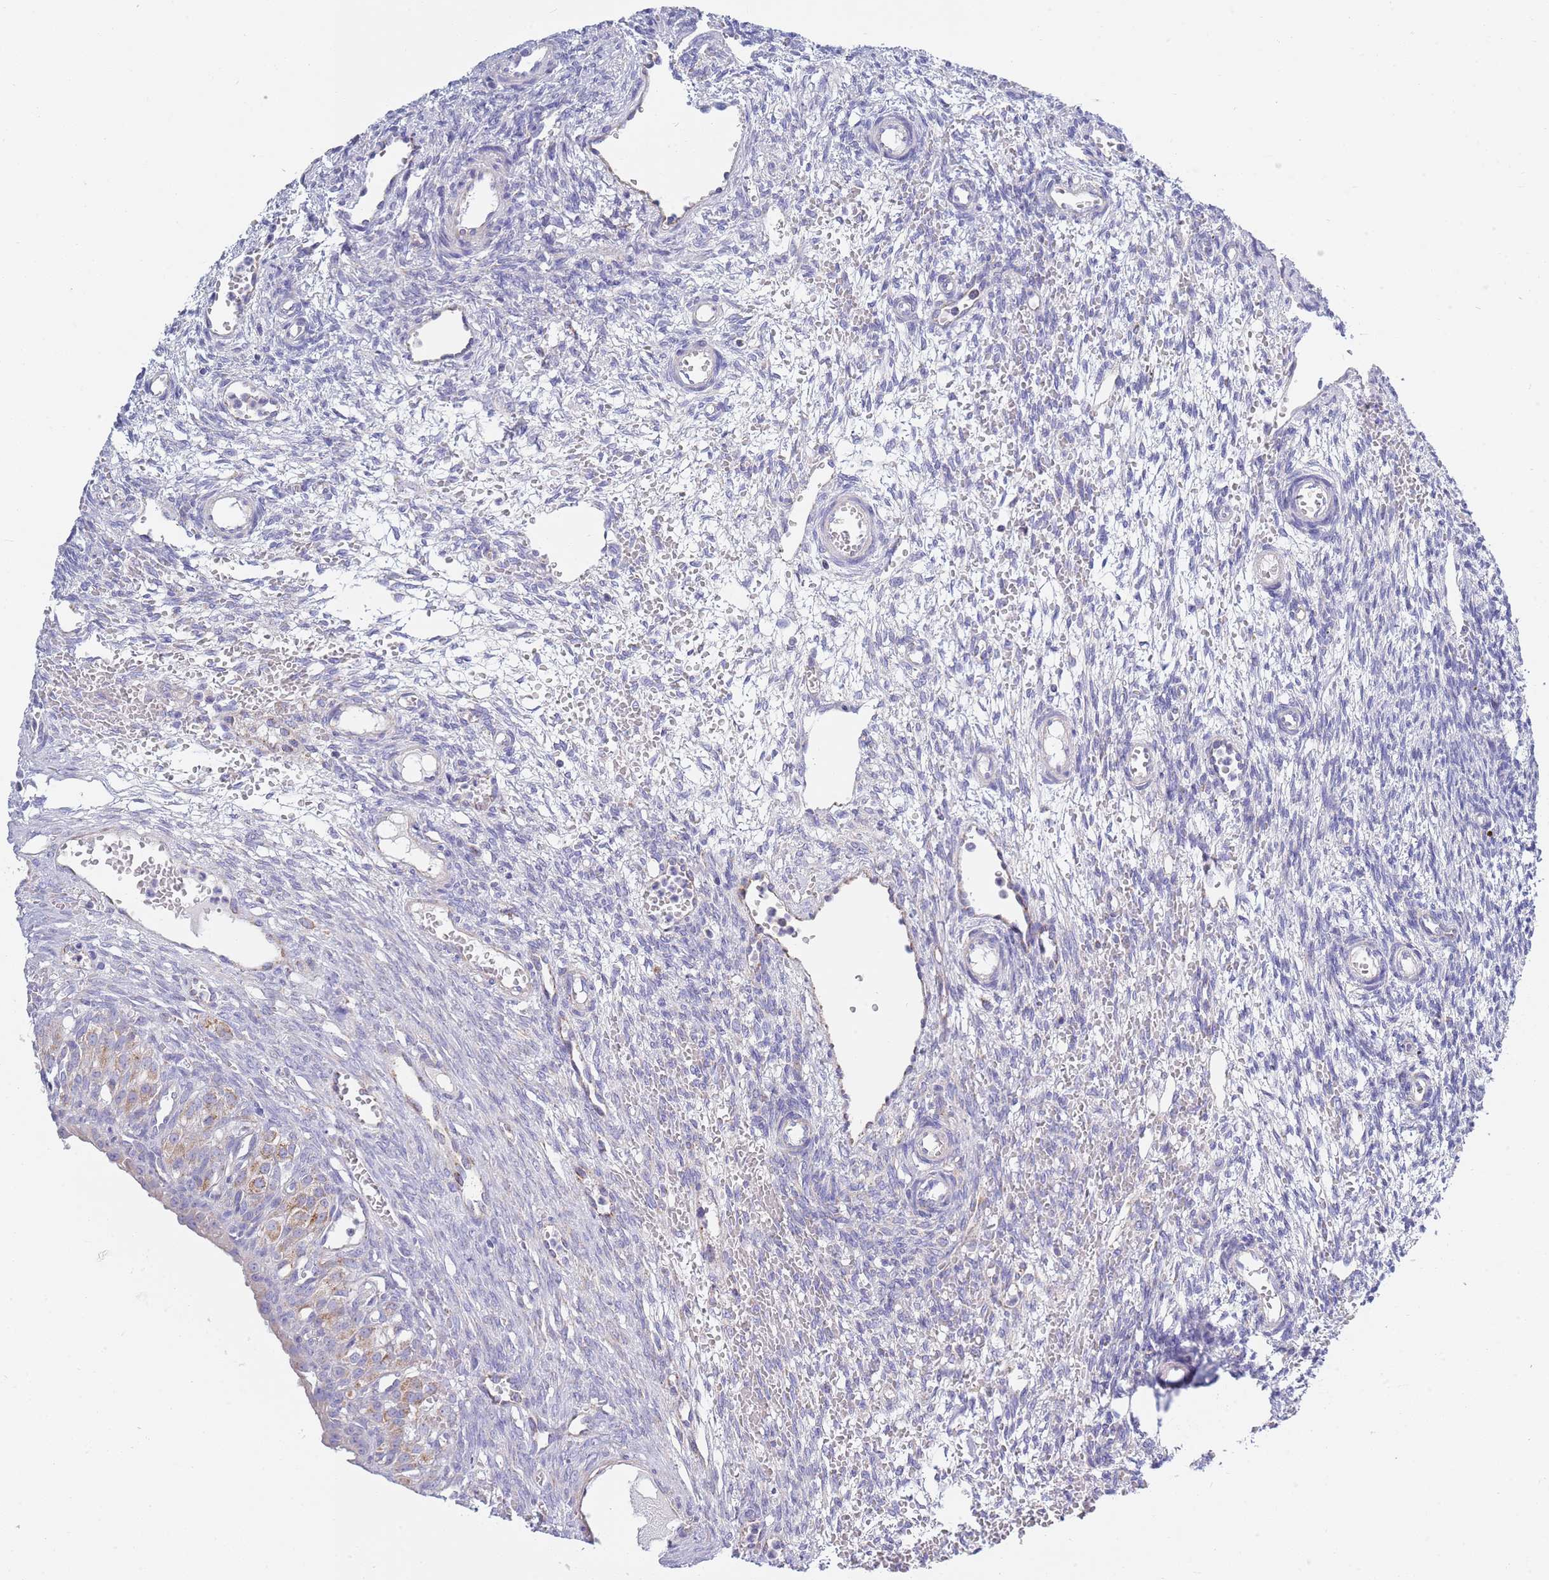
{"staining": {"intensity": "negative", "quantity": "none", "location": "none"}, "tissue": "ovary", "cell_type": "Ovarian stroma cells", "image_type": "normal", "snomed": [{"axis": "morphology", "description": "Normal tissue, NOS"}, {"axis": "topography", "description": "Ovary"}], "caption": "DAB (3,3'-diaminobenzidine) immunohistochemical staining of unremarkable ovary shows no significant expression in ovarian stroma cells.", "gene": "EMC8", "patient": {"sex": "female", "age": 39}}